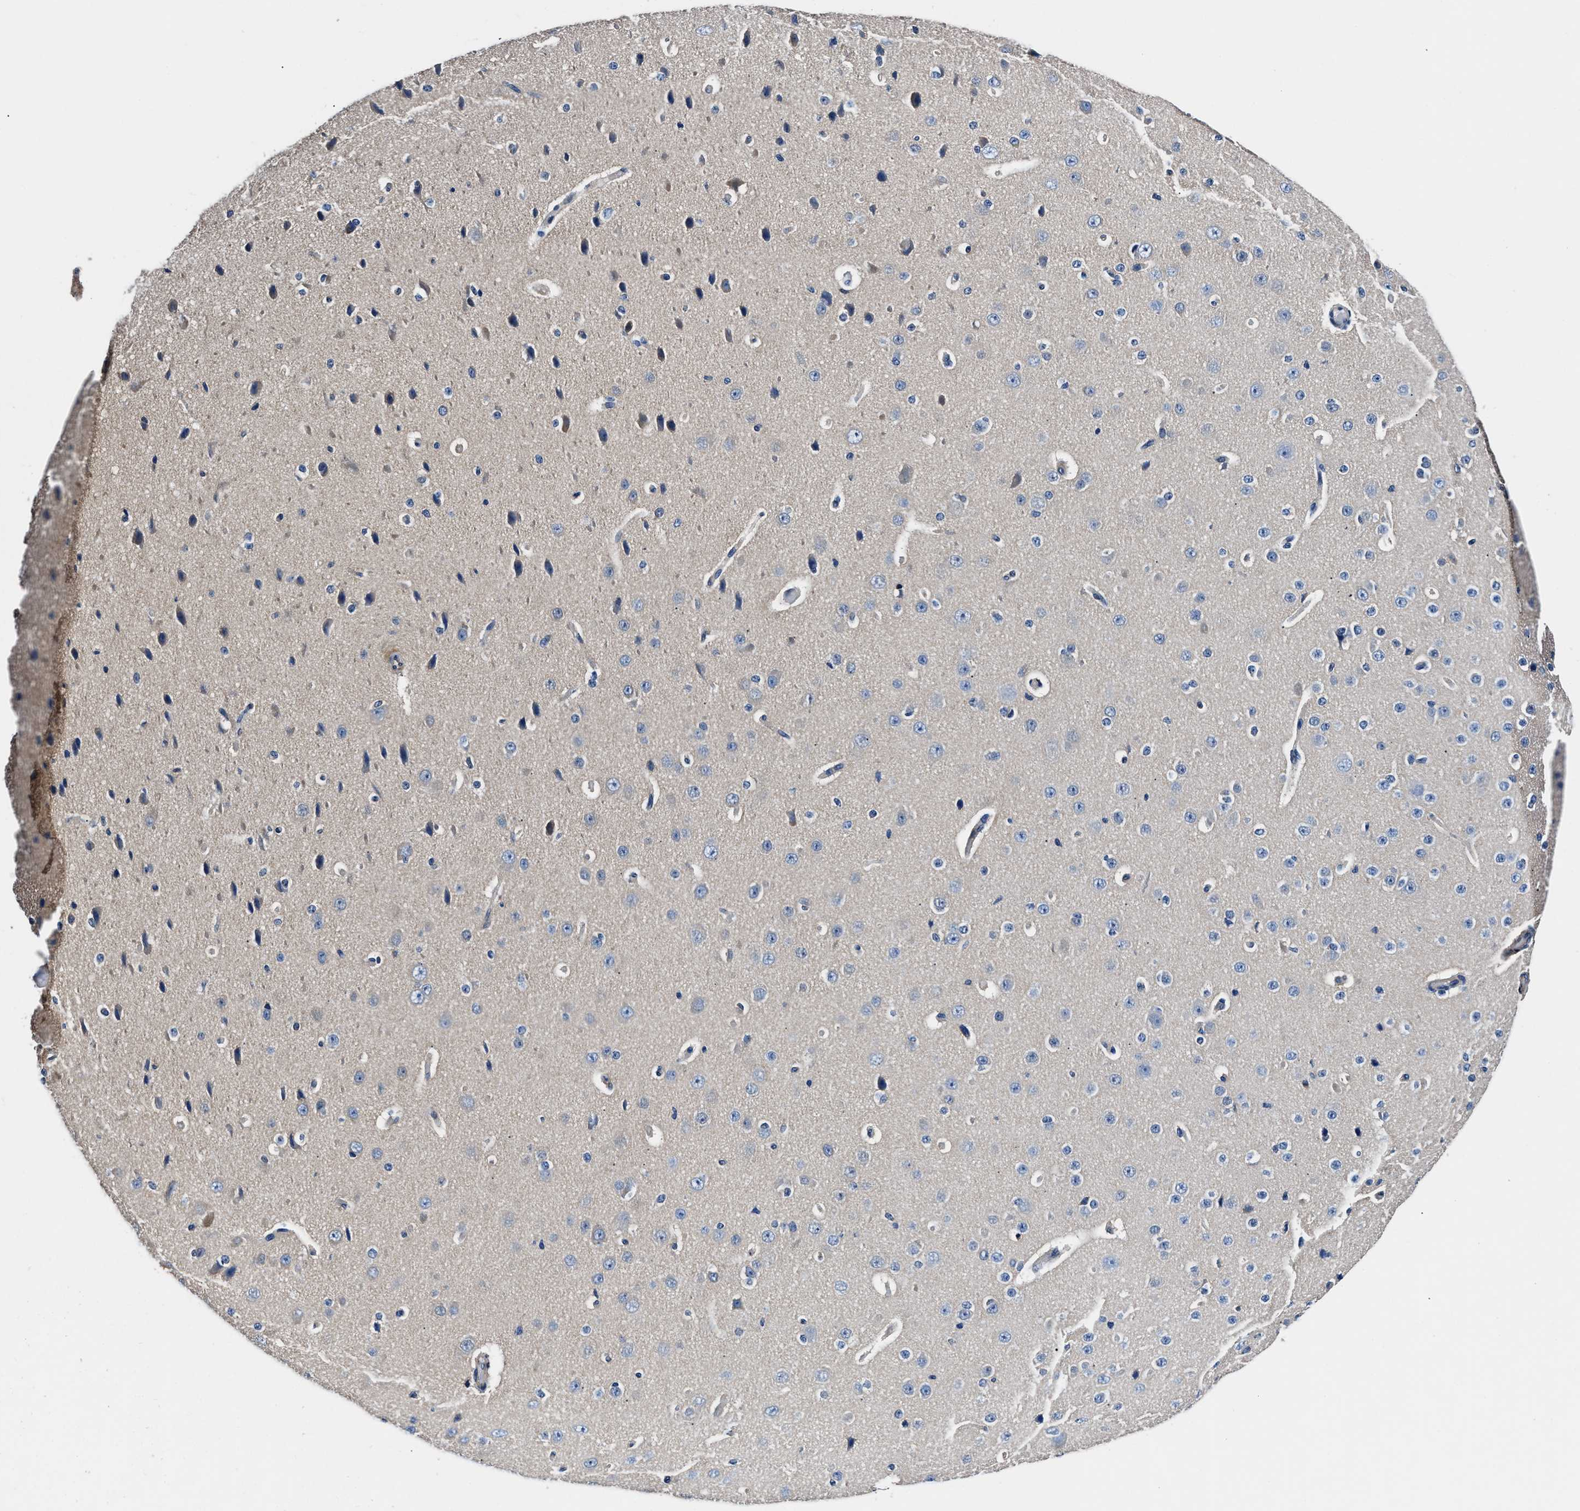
{"staining": {"intensity": "negative", "quantity": "none", "location": "none"}, "tissue": "cerebral cortex", "cell_type": "Endothelial cells", "image_type": "normal", "snomed": [{"axis": "morphology", "description": "Normal tissue, NOS"}, {"axis": "morphology", "description": "Developmental malformation"}, {"axis": "topography", "description": "Cerebral cortex"}], "caption": "IHC micrograph of unremarkable cerebral cortex: human cerebral cortex stained with DAB (3,3'-diaminobenzidine) shows no significant protein positivity in endothelial cells.", "gene": "NEU1", "patient": {"sex": "female", "age": 30}}